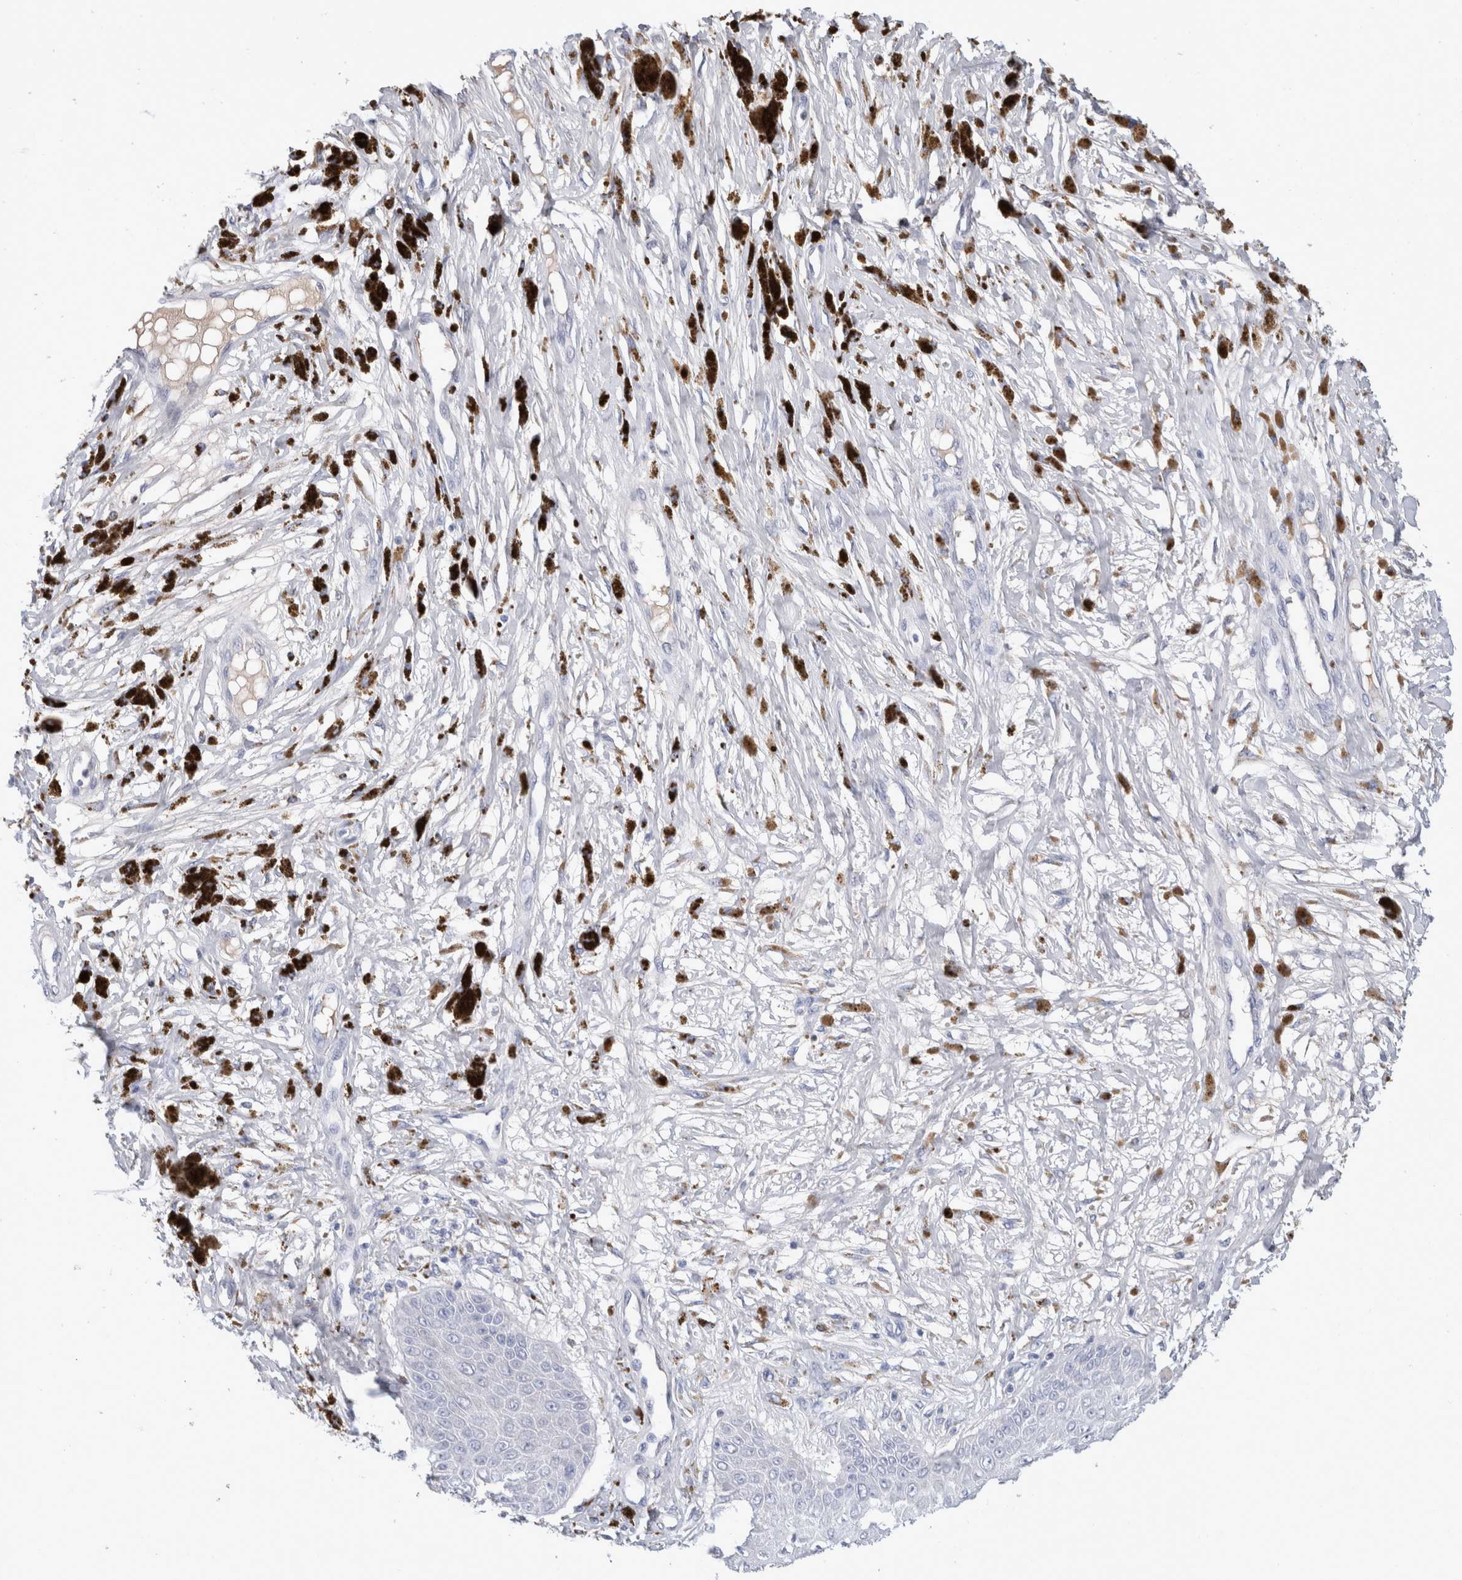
{"staining": {"intensity": "negative", "quantity": "none", "location": "none"}, "tissue": "melanoma", "cell_type": "Tumor cells", "image_type": "cancer", "snomed": [{"axis": "morphology", "description": "Malignant melanoma, NOS"}, {"axis": "topography", "description": "Skin"}], "caption": "Protein analysis of melanoma reveals no significant expression in tumor cells.", "gene": "CA1", "patient": {"sex": "male", "age": 88}}